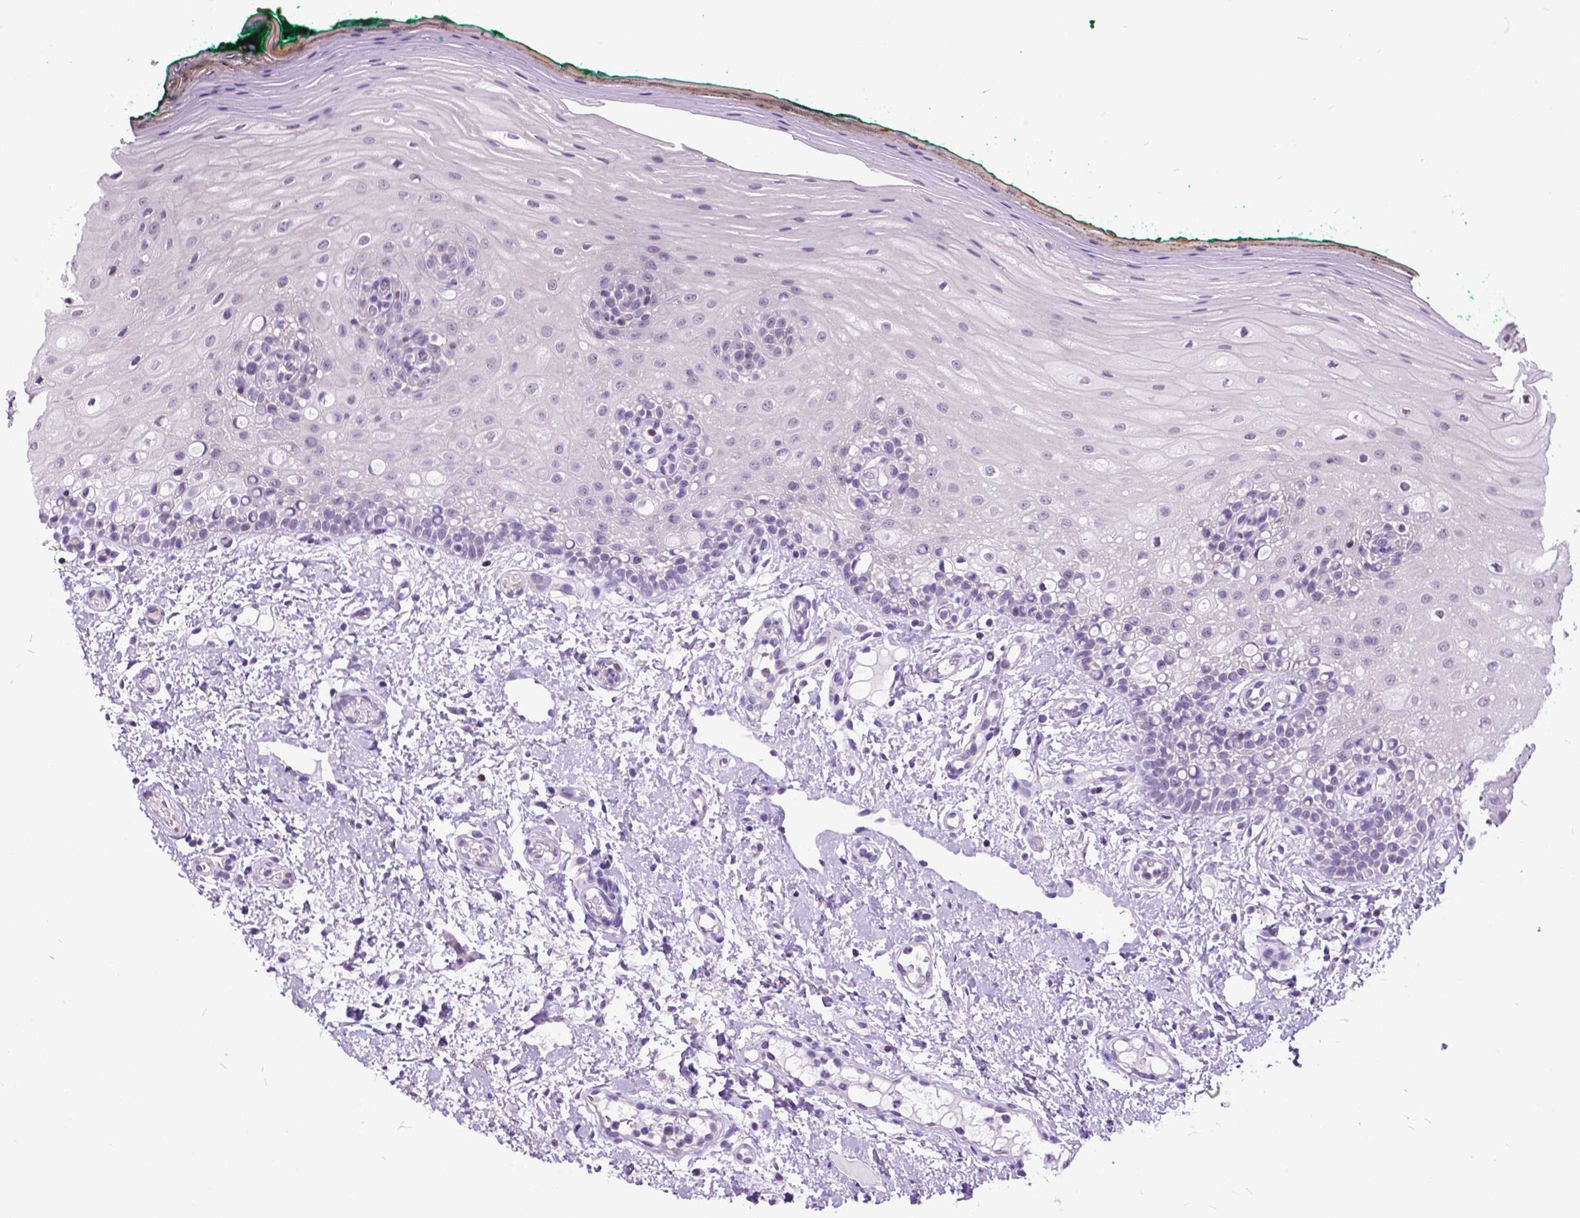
{"staining": {"intensity": "negative", "quantity": "none", "location": "none"}, "tissue": "oral mucosa", "cell_type": "Squamous epithelial cells", "image_type": "normal", "snomed": [{"axis": "morphology", "description": "Normal tissue, NOS"}, {"axis": "topography", "description": "Oral tissue"}], "caption": "Micrograph shows no protein expression in squamous epithelial cells of unremarkable oral mucosa.", "gene": "DPF3", "patient": {"sex": "female", "age": 83}}